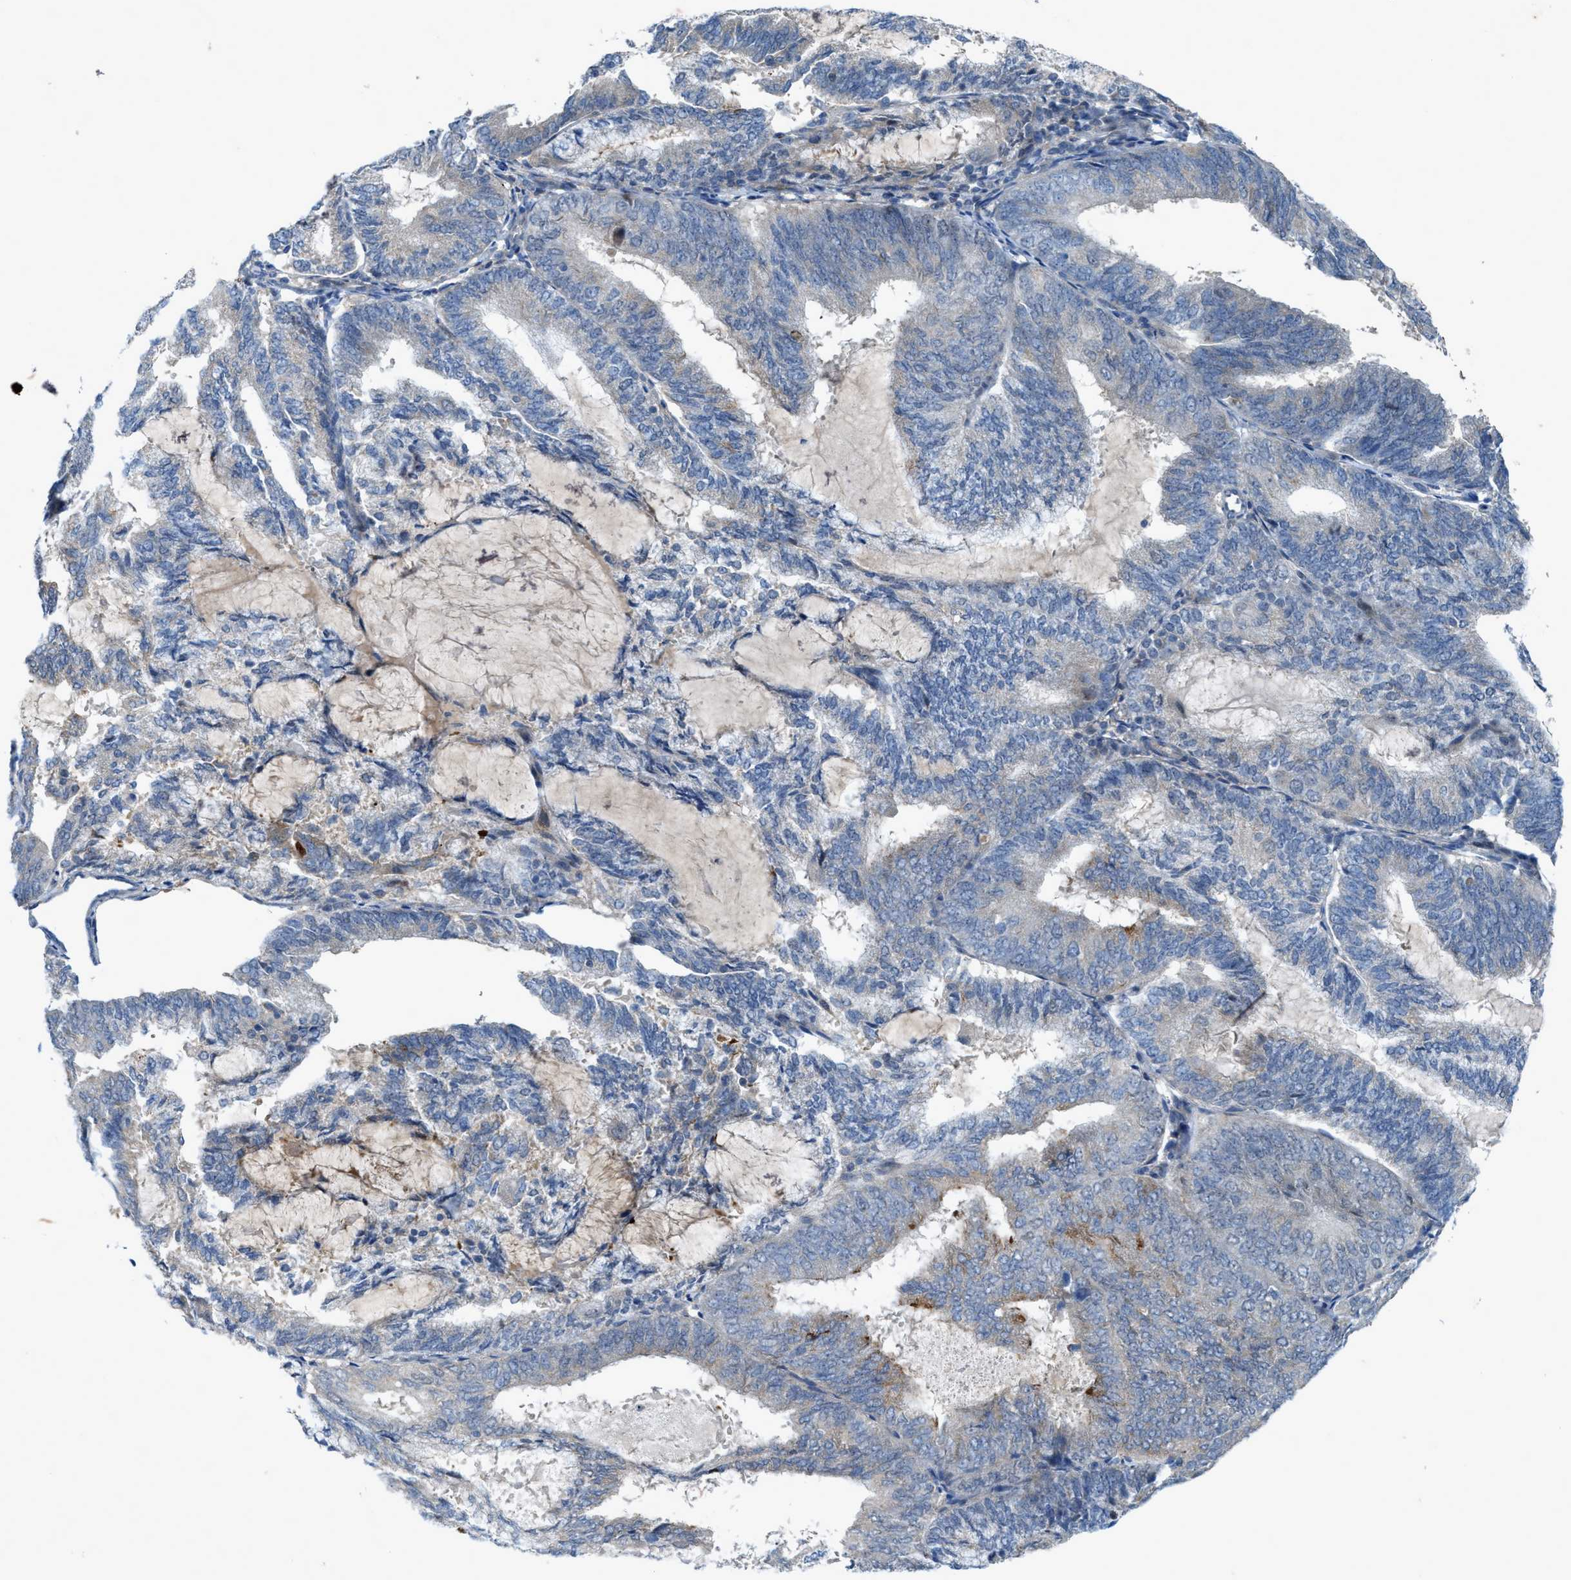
{"staining": {"intensity": "weak", "quantity": "<25%", "location": "cytoplasmic/membranous"}, "tissue": "endometrial cancer", "cell_type": "Tumor cells", "image_type": "cancer", "snomed": [{"axis": "morphology", "description": "Adenocarcinoma, NOS"}, {"axis": "topography", "description": "Endometrium"}], "caption": "Adenocarcinoma (endometrial) stained for a protein using IHC exhibits no staining tumor cells.", "gene": "URGCP", "patient": {"sex": "female", "age": 81}}